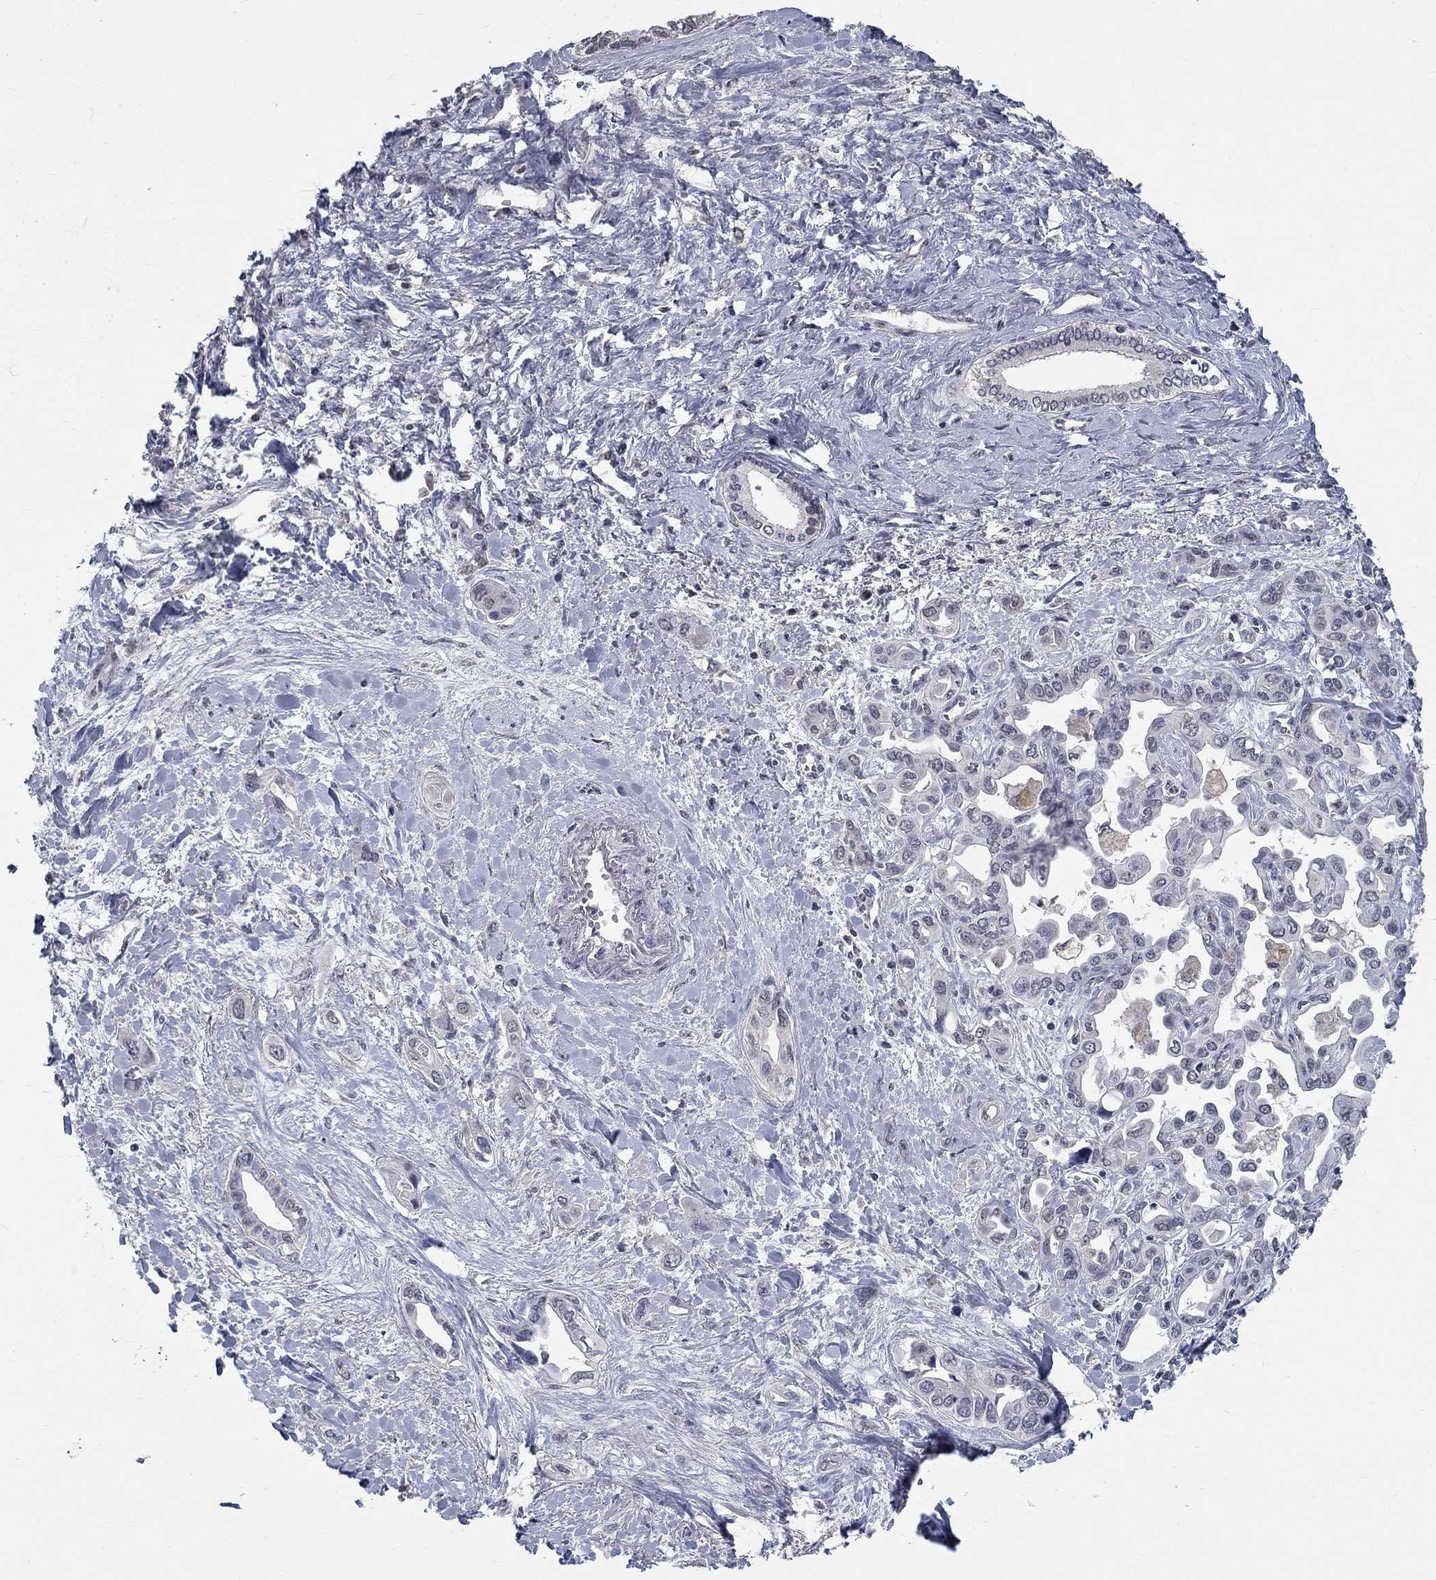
{"staining": {"intensity": "negative", "quantity": "none", "location": "none"}, "tissue": "liver cancer", "cell_type": "Tumor cells", "image_type": "cancer", "snomed": [{"axis": "morphology", "description": "Cholangiocarcinoma"}, {"axis": "topography", "description": "Liver"}], "caption": "There is no significant staining in tumor cells of liver cholangiocarcinoma. The staining was performed using DAB to visualize the protein expression in brown, while the nuclei were stained in blue with hematoxylin (Magnification: 20x).", "gene": "SPATA33", "patient": {"sex": "female", "age": 64}}